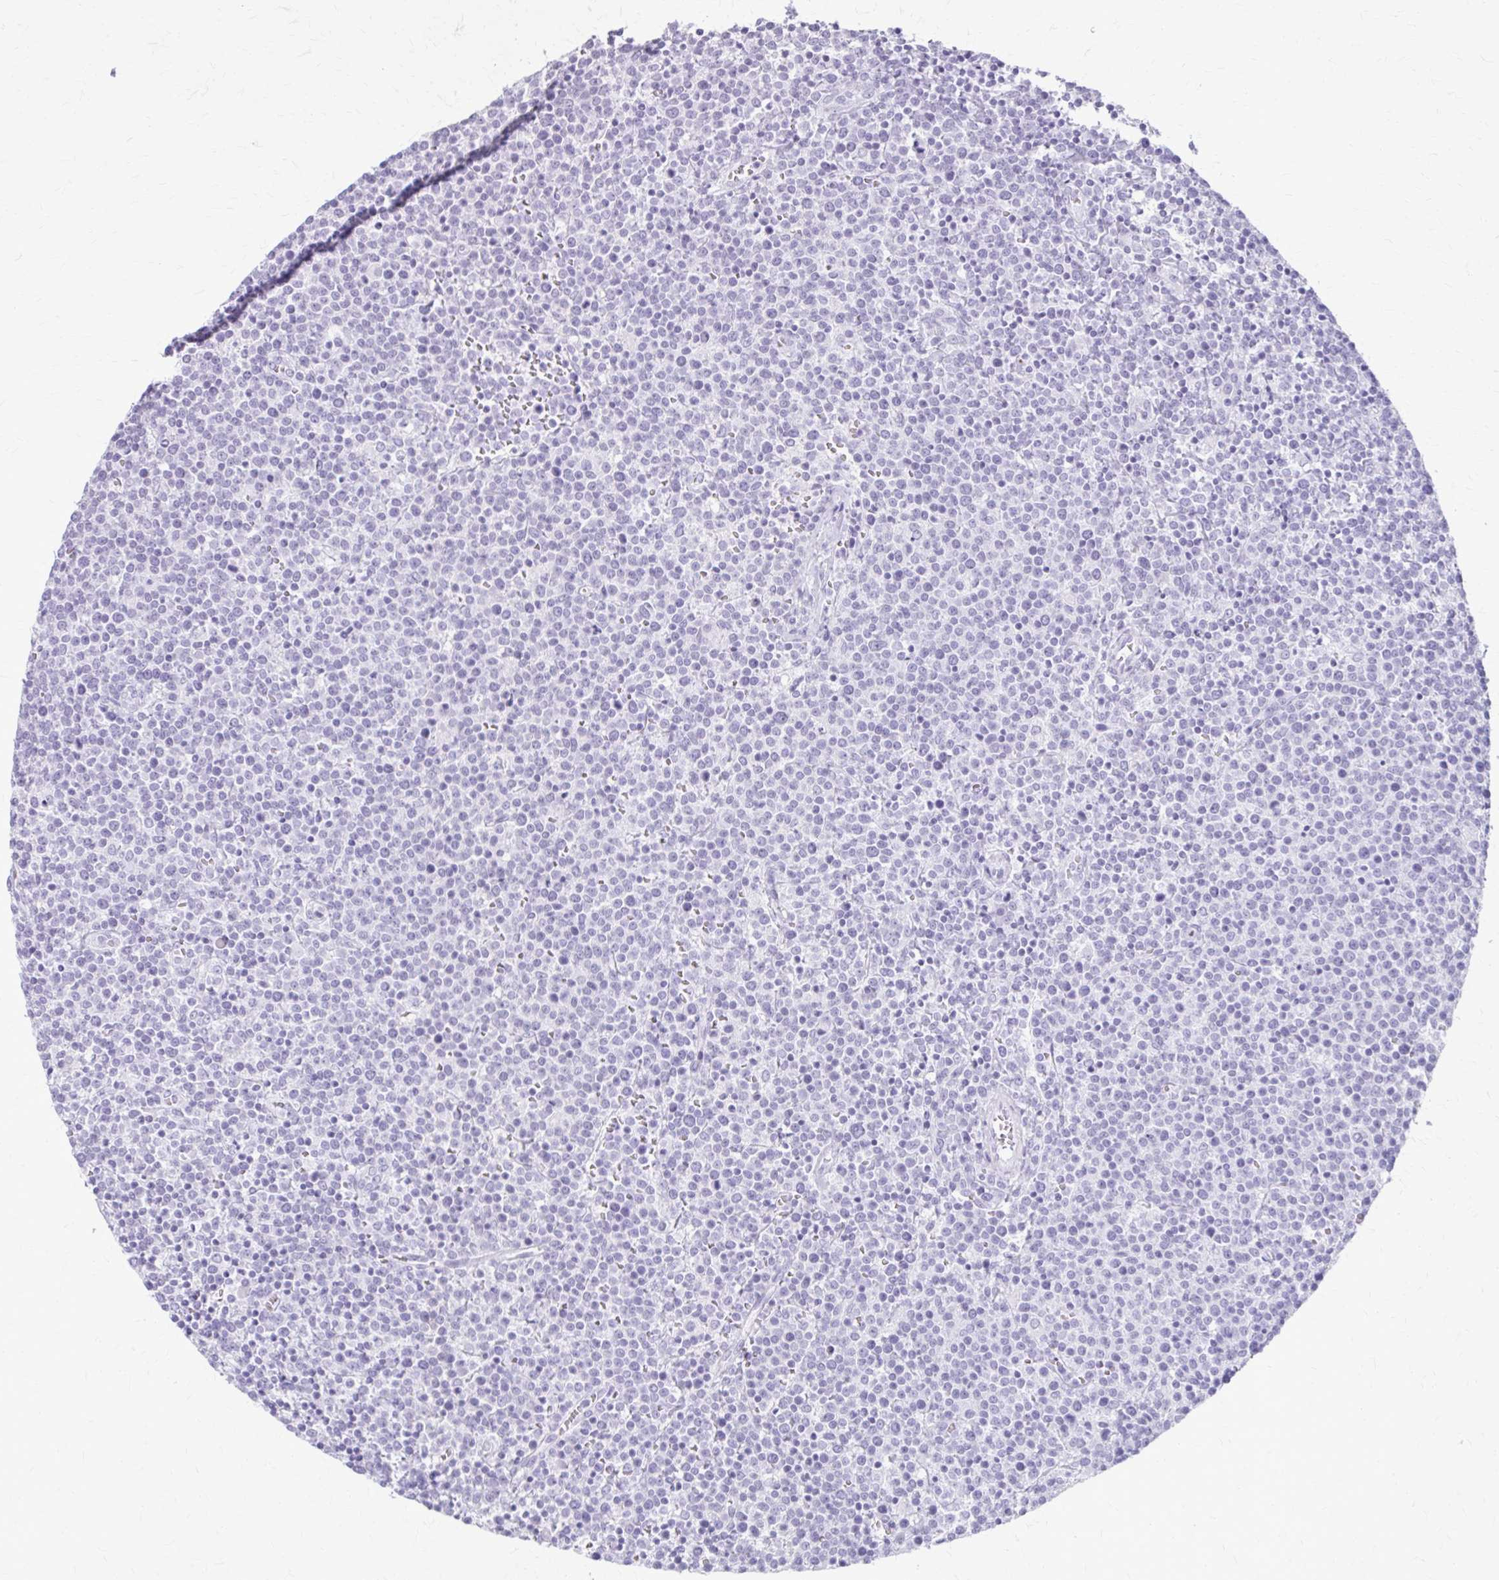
{"staining": {"intensity": "negative", "quantity": "none", "location": "none"}, "tissue": "lymphoma", "cell_type": "Tumor cells", "image_type": "cancer", "snomed": [{"axis": "morphology", "description": "Malignant lymphoma, non-Hodgkin's type, High grade"}, {"axis": "topography", "description": "Lymph node"}], "caption": "An IHC photomicrograph of high-grade malignant lymphoma, non-Hodgkin's type is shown. There is no staining in tumor cells of high-grade malignant lymphoma, non-Hodgkin's type. Nuclei are stained in blue.", "gene": "KRT5", "patient": {"sex": "male", "age": 61}}